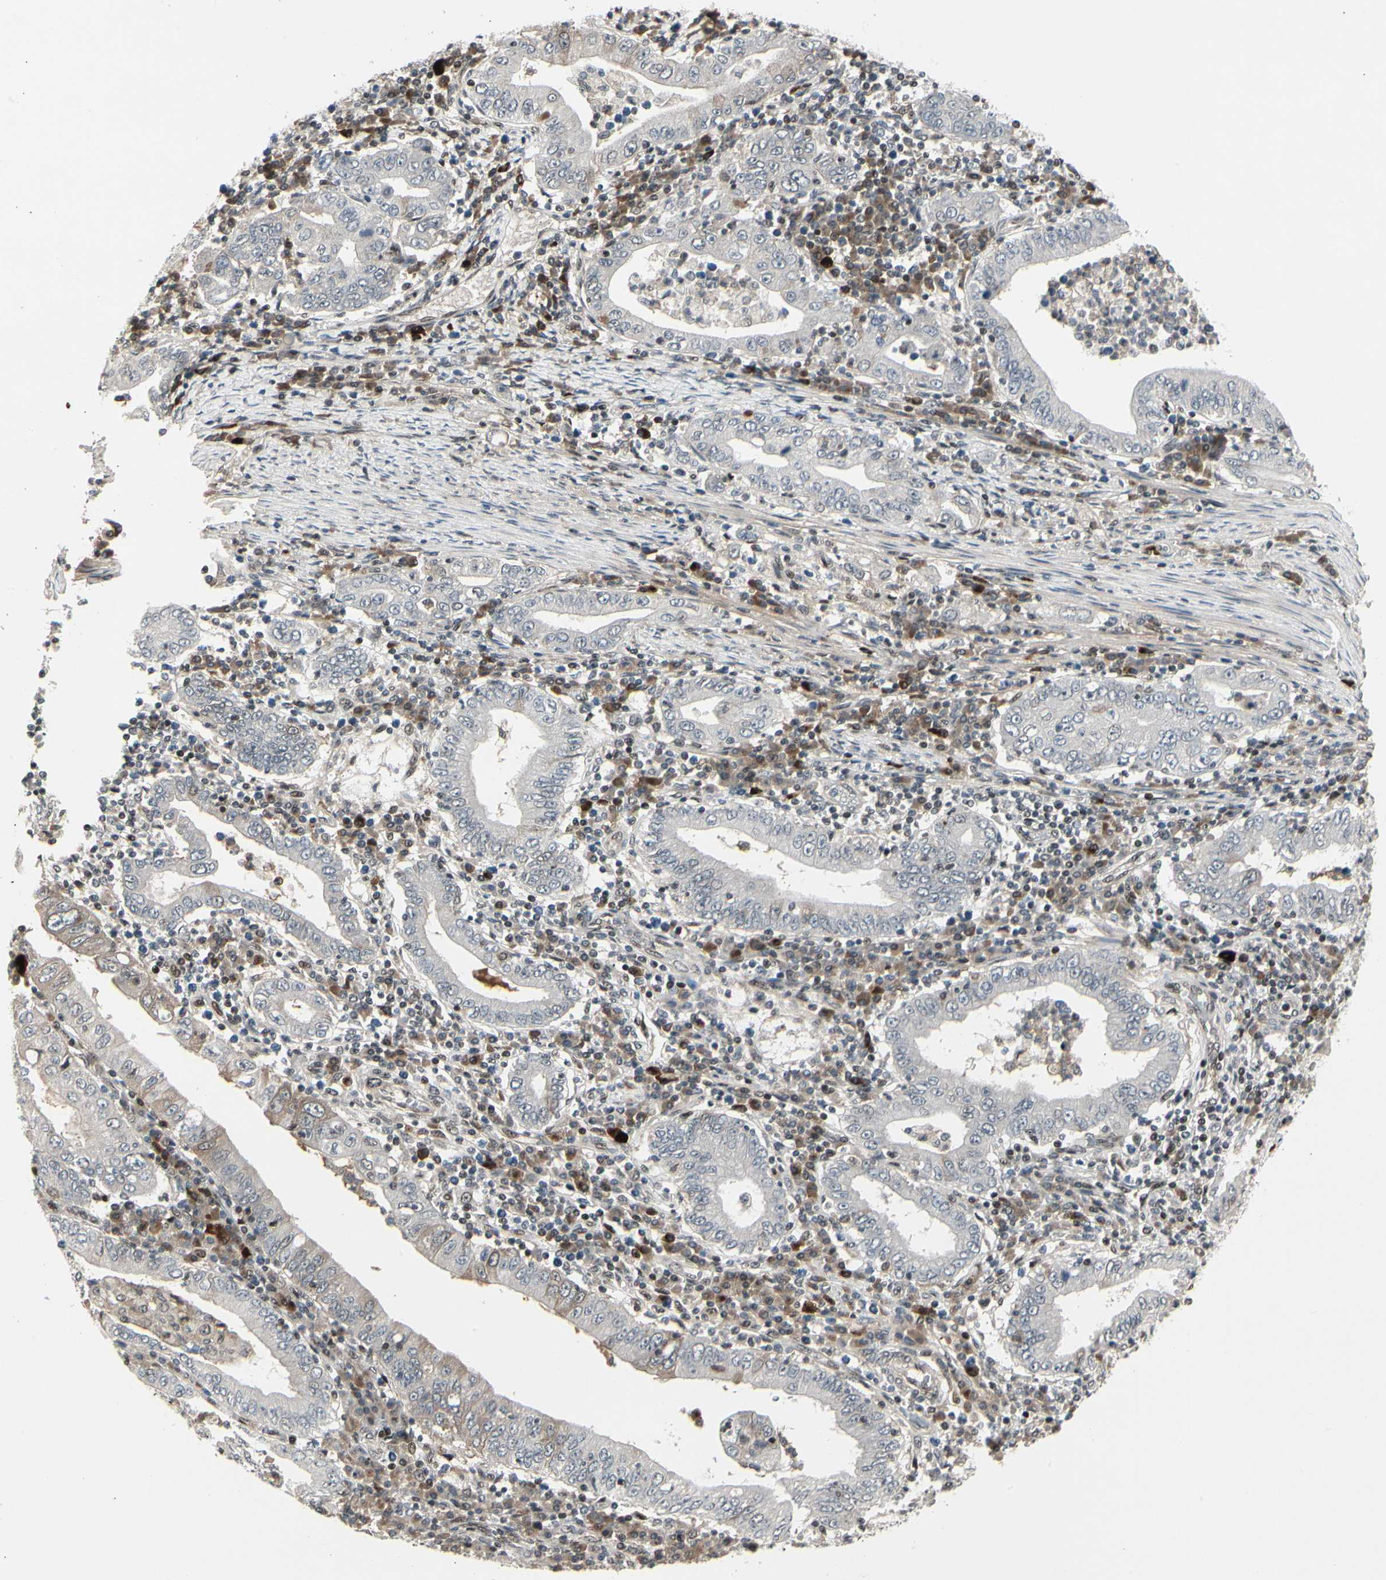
{"staining": {"intensity": "negative", "quantity": "none", "location": "none"}, "tissue": "stomach cancer", "cell_type": "Tumor cells", "image_type": "cancer", "snomed": [{"axis": "morphology", "description": "Normal tissue, NOS"}, {"axis": "morphology", "description": "Adenocarcinoma, NOS"}, {"axis": "topography", "description": "Esophagus"}, {"axis": "topography", "description": "Stomach, upper"}, {"axis": "topography", "description": "Peripheral nerve tissue"}], "caption": "The immunohistochemistry (IHC) photomicrograph has no significant expression in tumor cells of stomach cancer (adenocarcinoma) tissue.", "gene": "FOXJ2", "patient": {"sex": "male", "age": 62}}